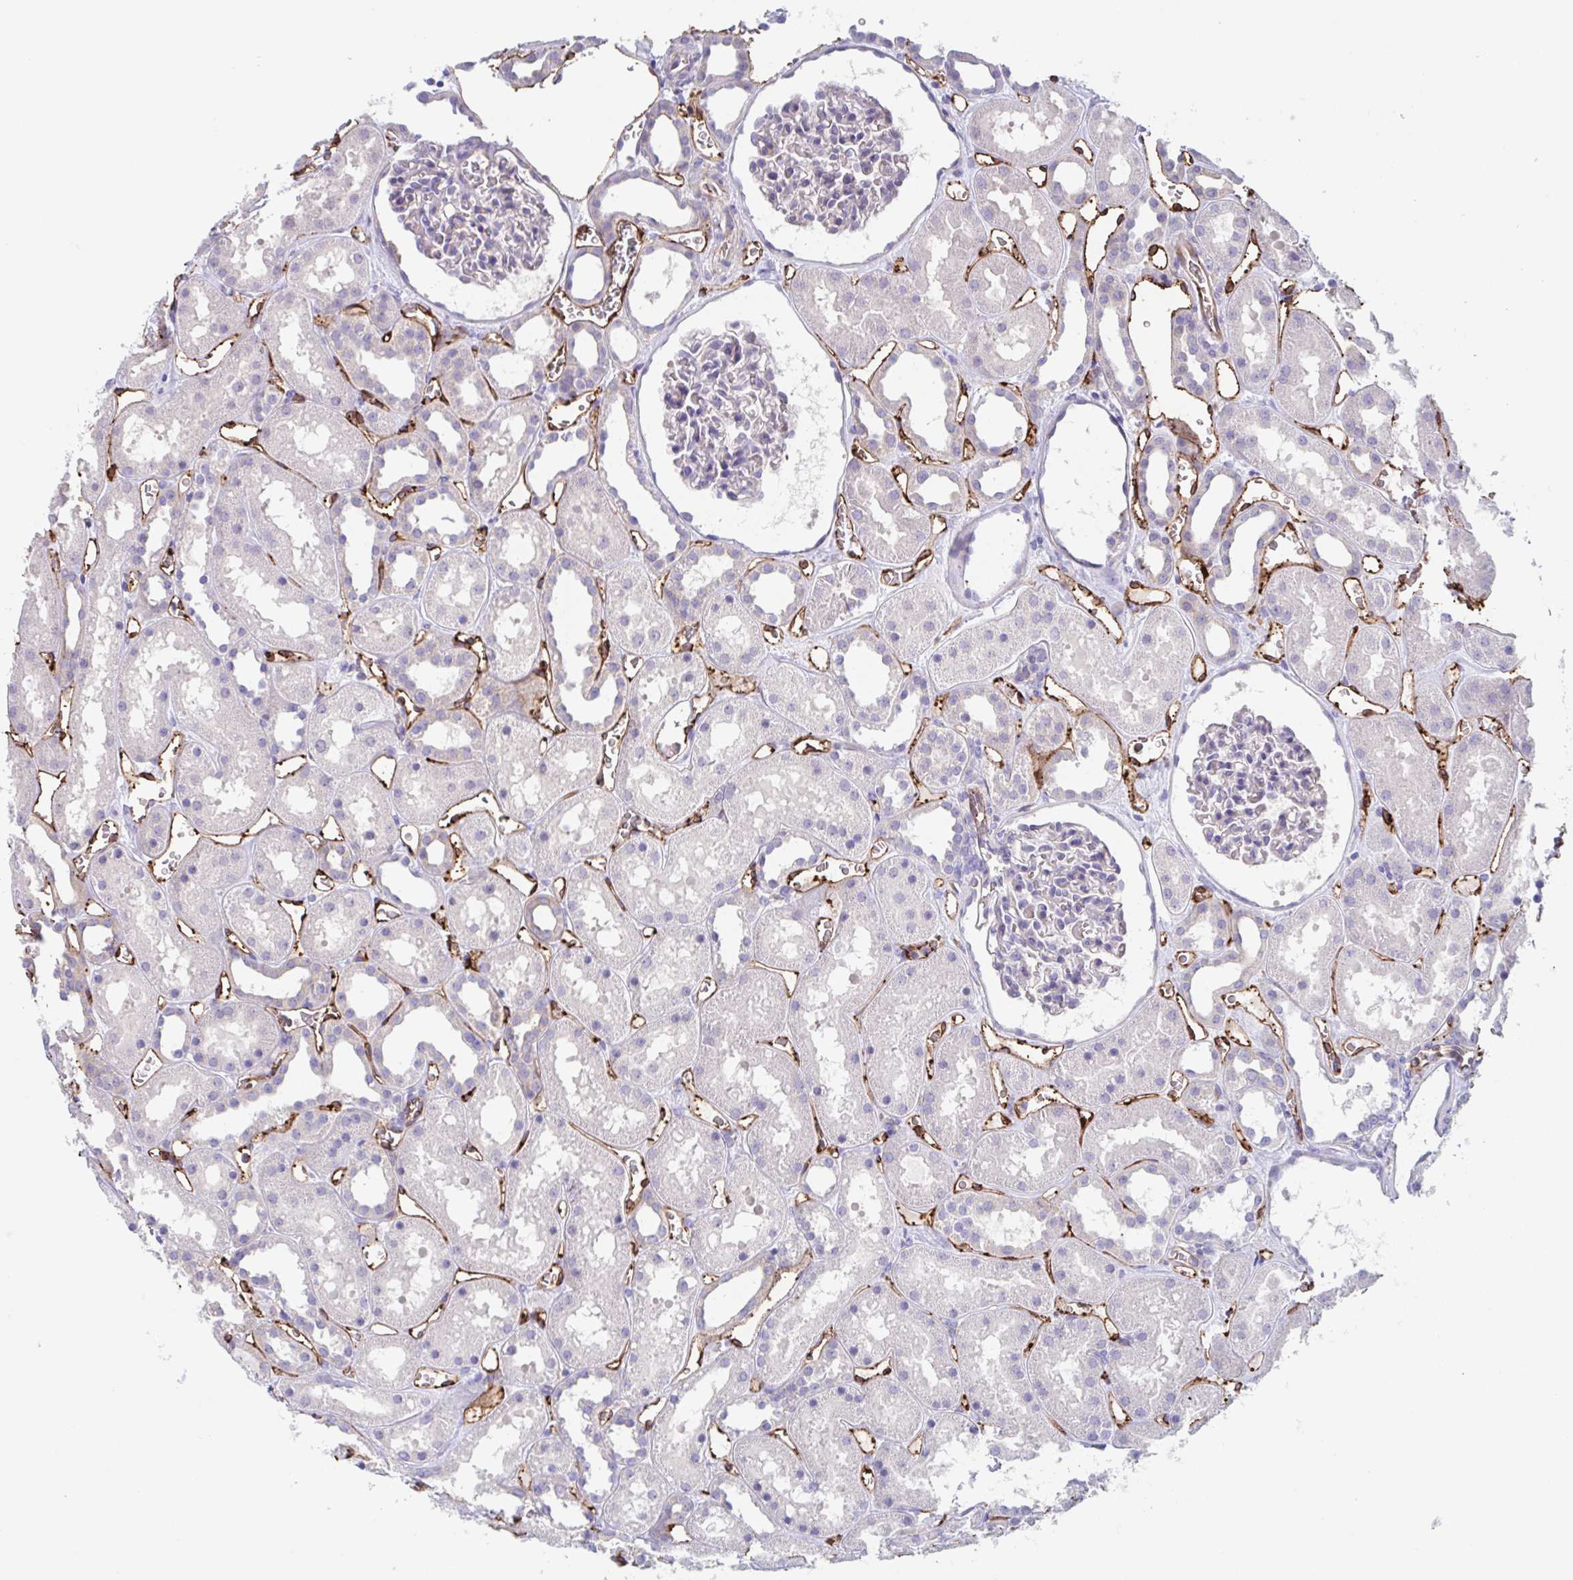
{"staining": {"intensity": "weak", "quantity": "25%-75%", "location": "cytoplasmic/membranous"}, "tissue": "kidney", "cell_type": "Cells in glomeruli", "image_type": "normal", "snomed": [{"axis": "morphology", "description": "Normal tissue, NOS"}, {"axis": "topography", "description": "Kidney"}], "caption": "Normal kidney demonstrates weak cytoplasmic/membranous positivity in about 25%-75% of cells in glomeruli, visualized by immunohistochemistry.", "gene": "EHD4", "patient": {"sex": "female", "age": 41}}